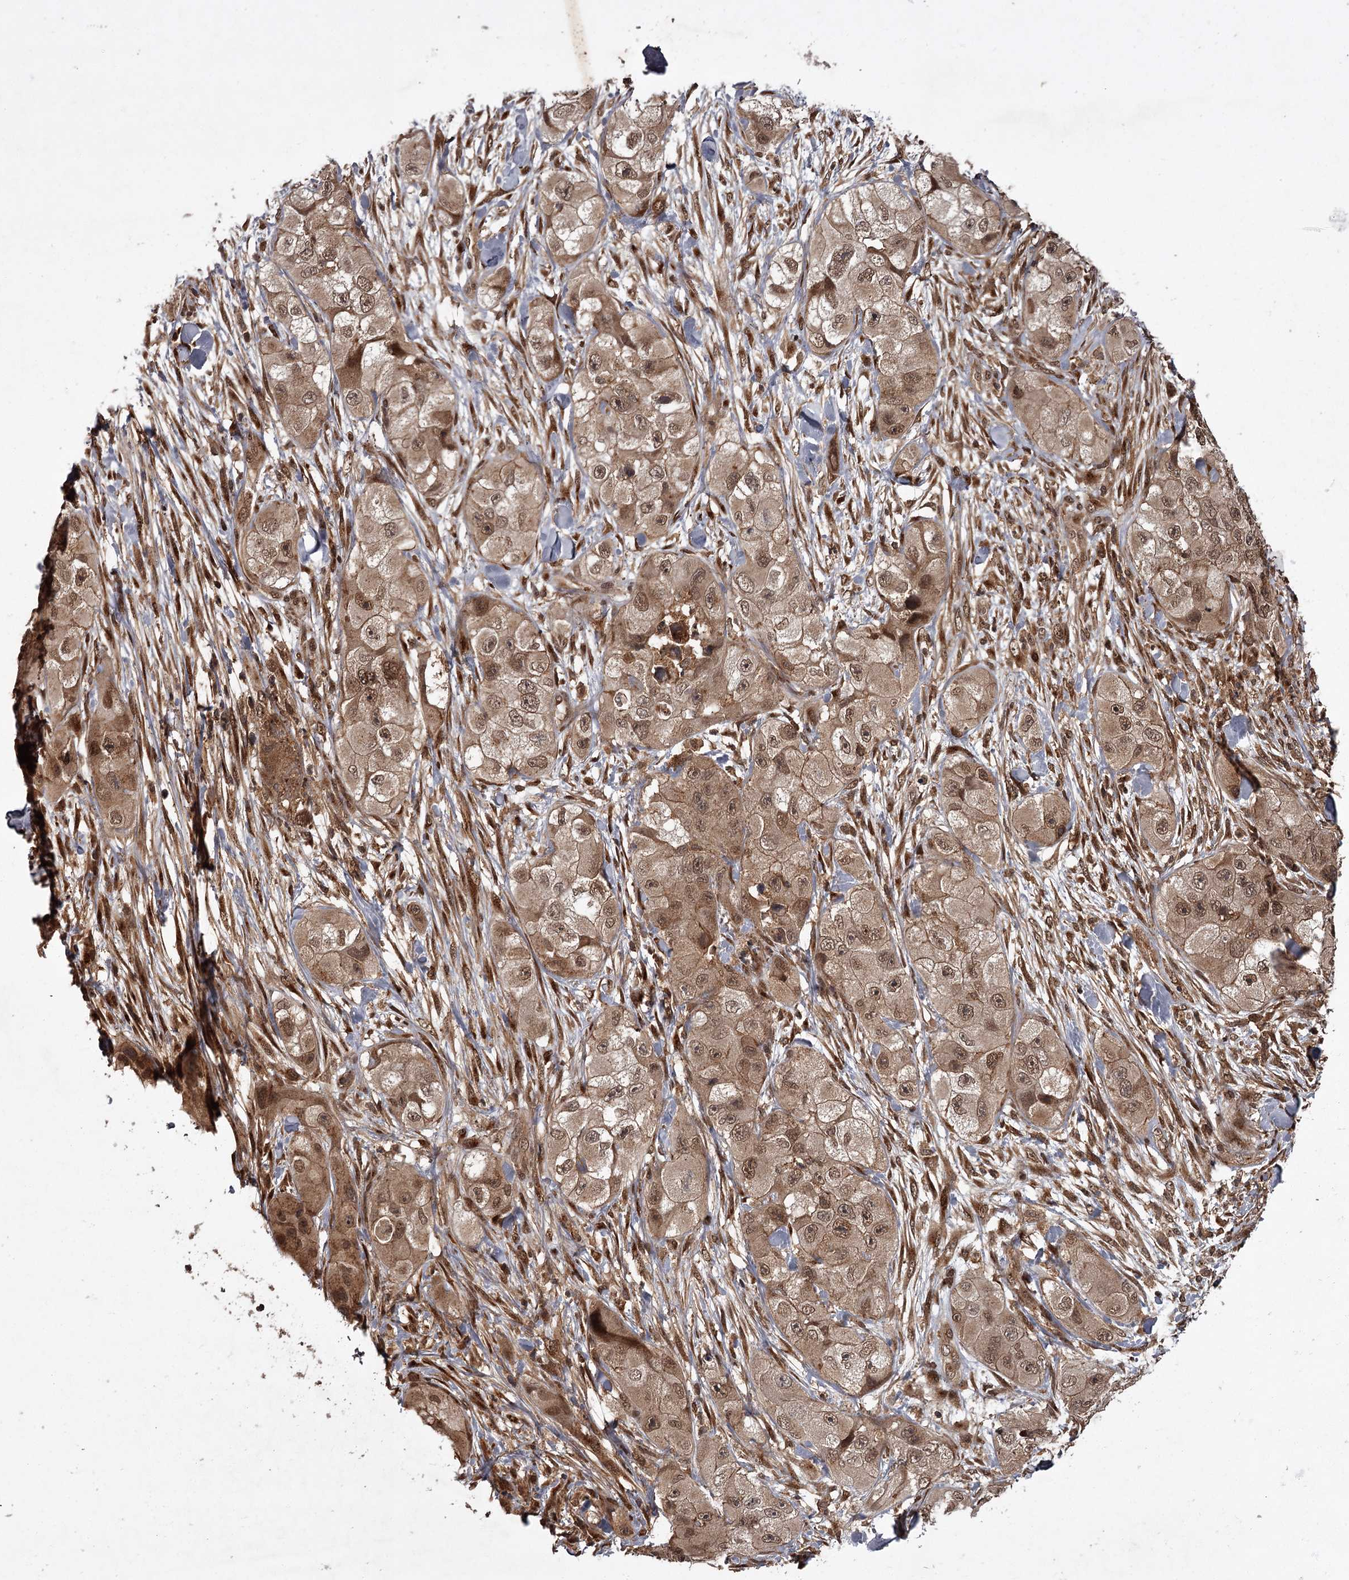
{"staining": {"intensity": "moderate", "quantity": ">75%", "location": "cytoplasmic/membranous,nuclear"}, "tissue": "skin cancer", "cell_type": "Tumor cells", "image_type": "cancer", "snomed": [{"axis": "morphology", "description": "Squamous cell carcinoma, NOS"}, {"axis": "topography", "description": "Skin"}, {"axis": "topography", "description": "Subcutis"}], "caption": "Approximately >75% of tumor cells in human squamous cell carcinoma (skin) demonstrate moderate cytoplasmic/membranous and nuclear protein positivity as visualized by brown immunohistochemical staining.", "gene": "TBC1D23", "patient": {"sex": "male", "age": 73}}